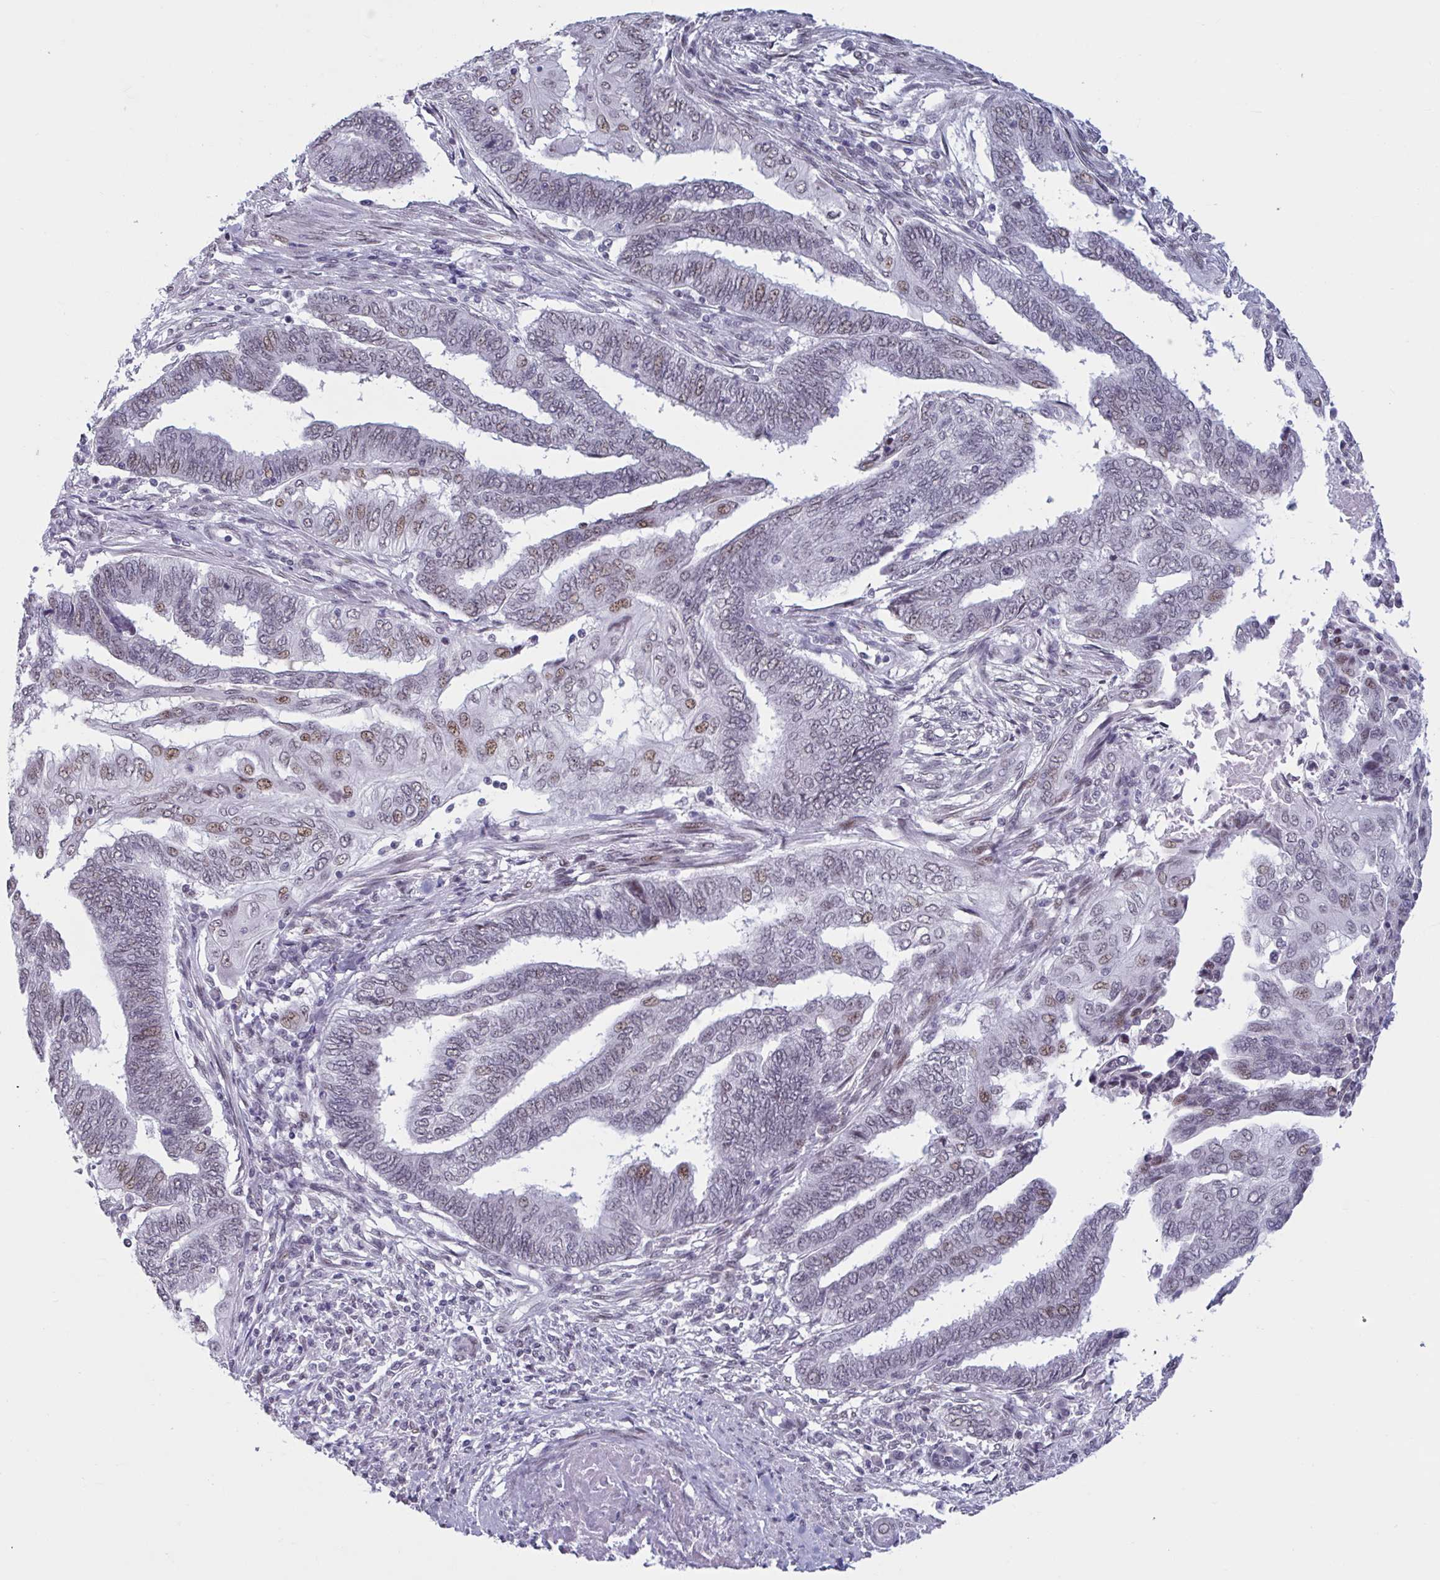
{"staining": {"intensity": "moderate", "quantity": "25%-75%", "location": "nuclear"}, "tissue": "endometrial cancer", "cell_type": "Tumor cells", "image_type": "cancer", "snomed": [{"axis": "morphology", "description": "Adenocarcinoma, NOS"}, {"axis": "topography", "description": "Uterus"}, {"axis": "topography", "description": "Endometrium"}], "caption": "Immunohistochemistry image of human endometrial cancer (adenocarcinoma) stained for a protein (brown), which shows medium levels of moderate nuclear positivity in approximately 25%-75% of tumor cells.", "gene": "HSD17B6", "patient": {"sex": "female", "age": 70}}